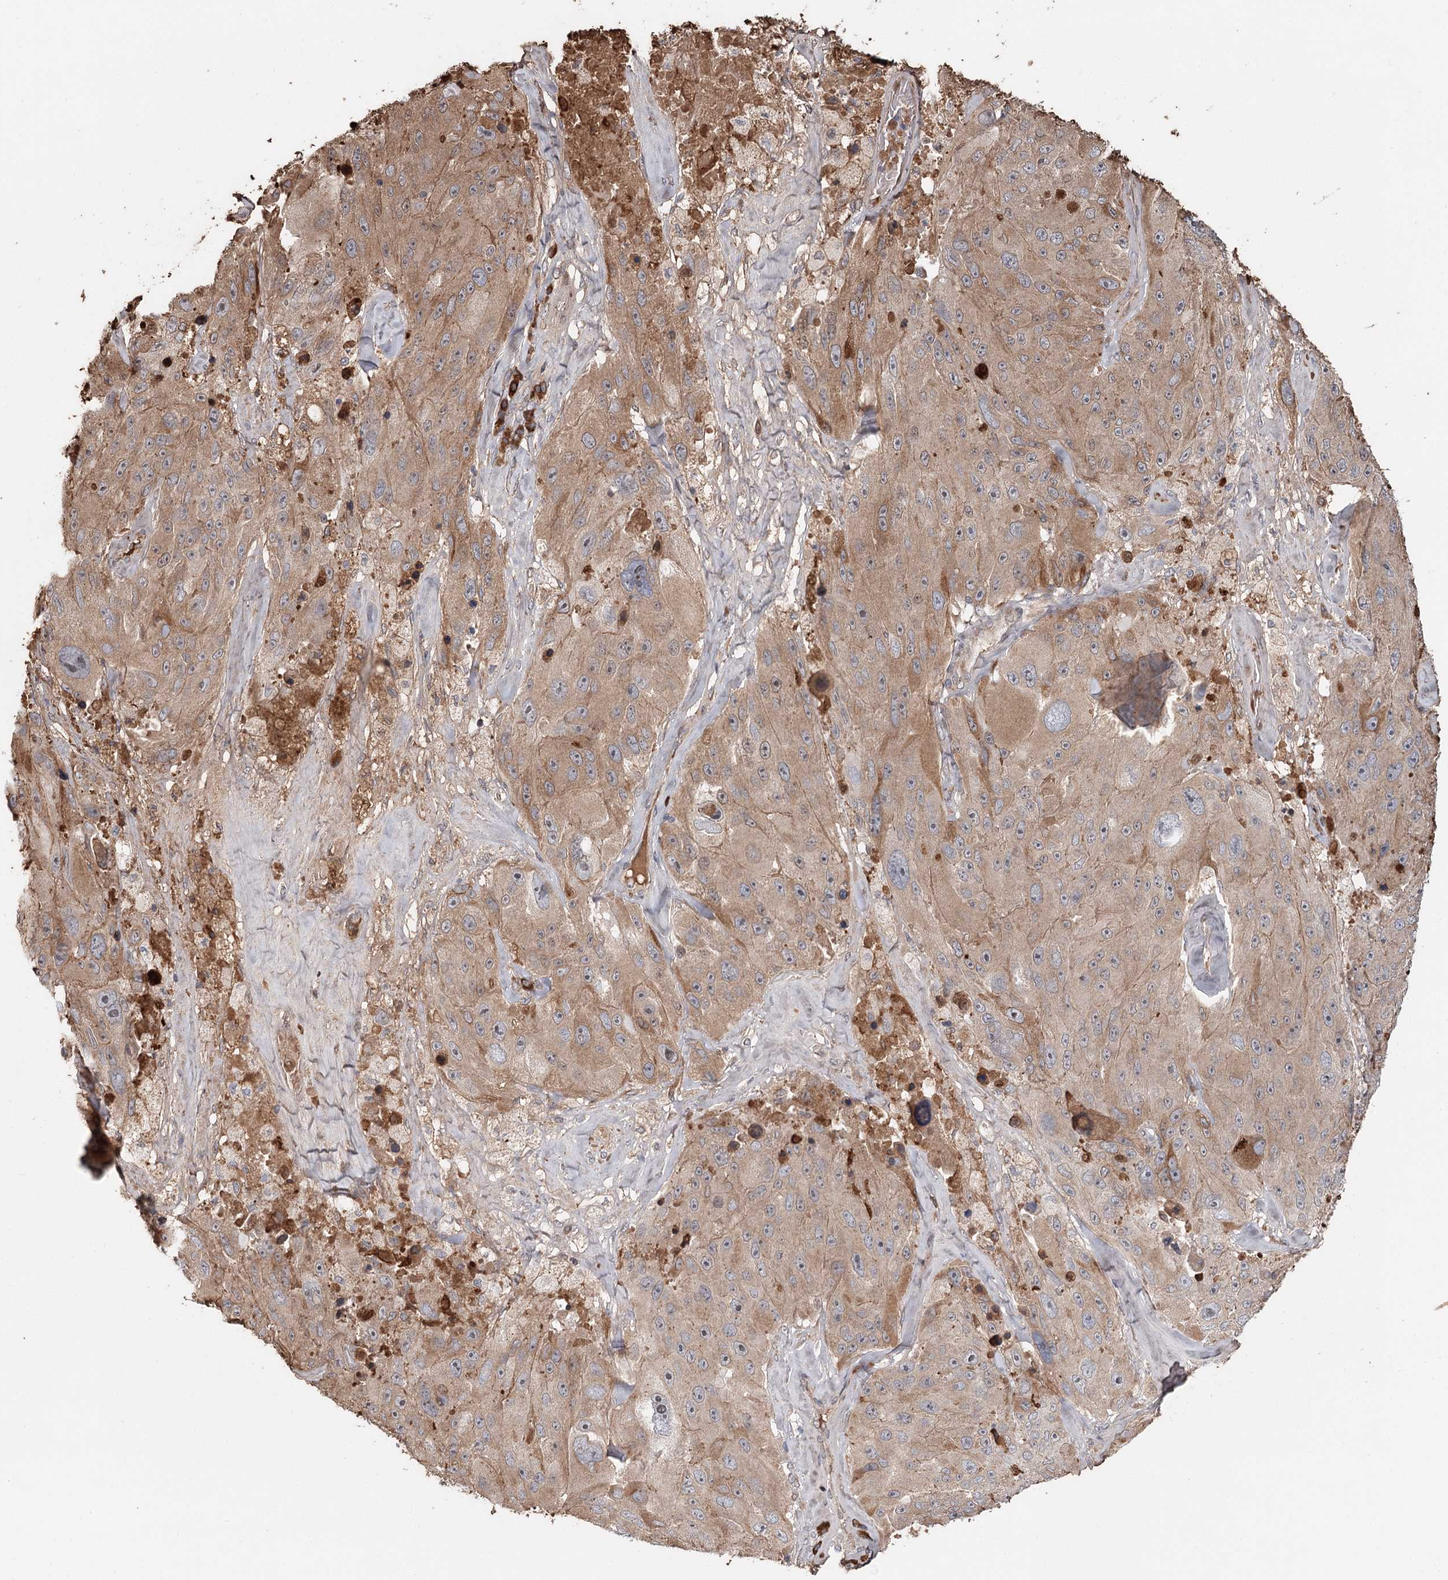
{"staining": {"intensity": "moderate", "quantity": ">75%", "location": "cytoplasmic/membranous"}, "tissue": "melanoma", "cell_type": "Tumor cells", "image_type": "cancer", "snomed": [{"axis": "morphology", "description": "Malignant melanoma, Metastatic site"}, {"axis": "topography", "description": "Lymph node"}], "caption": "Immunohistochemical staining of human malignant melanoma (metastatic site) displays moderate cytoplasmic/membranous protein expression in about >75% of tumor cells. (DAB (3,3'-diaminobenzidine) IHC with brightfield microscopy, high magnification).", "gene": "SYVN1", "patient": {"sex": "male", "age": 62}}